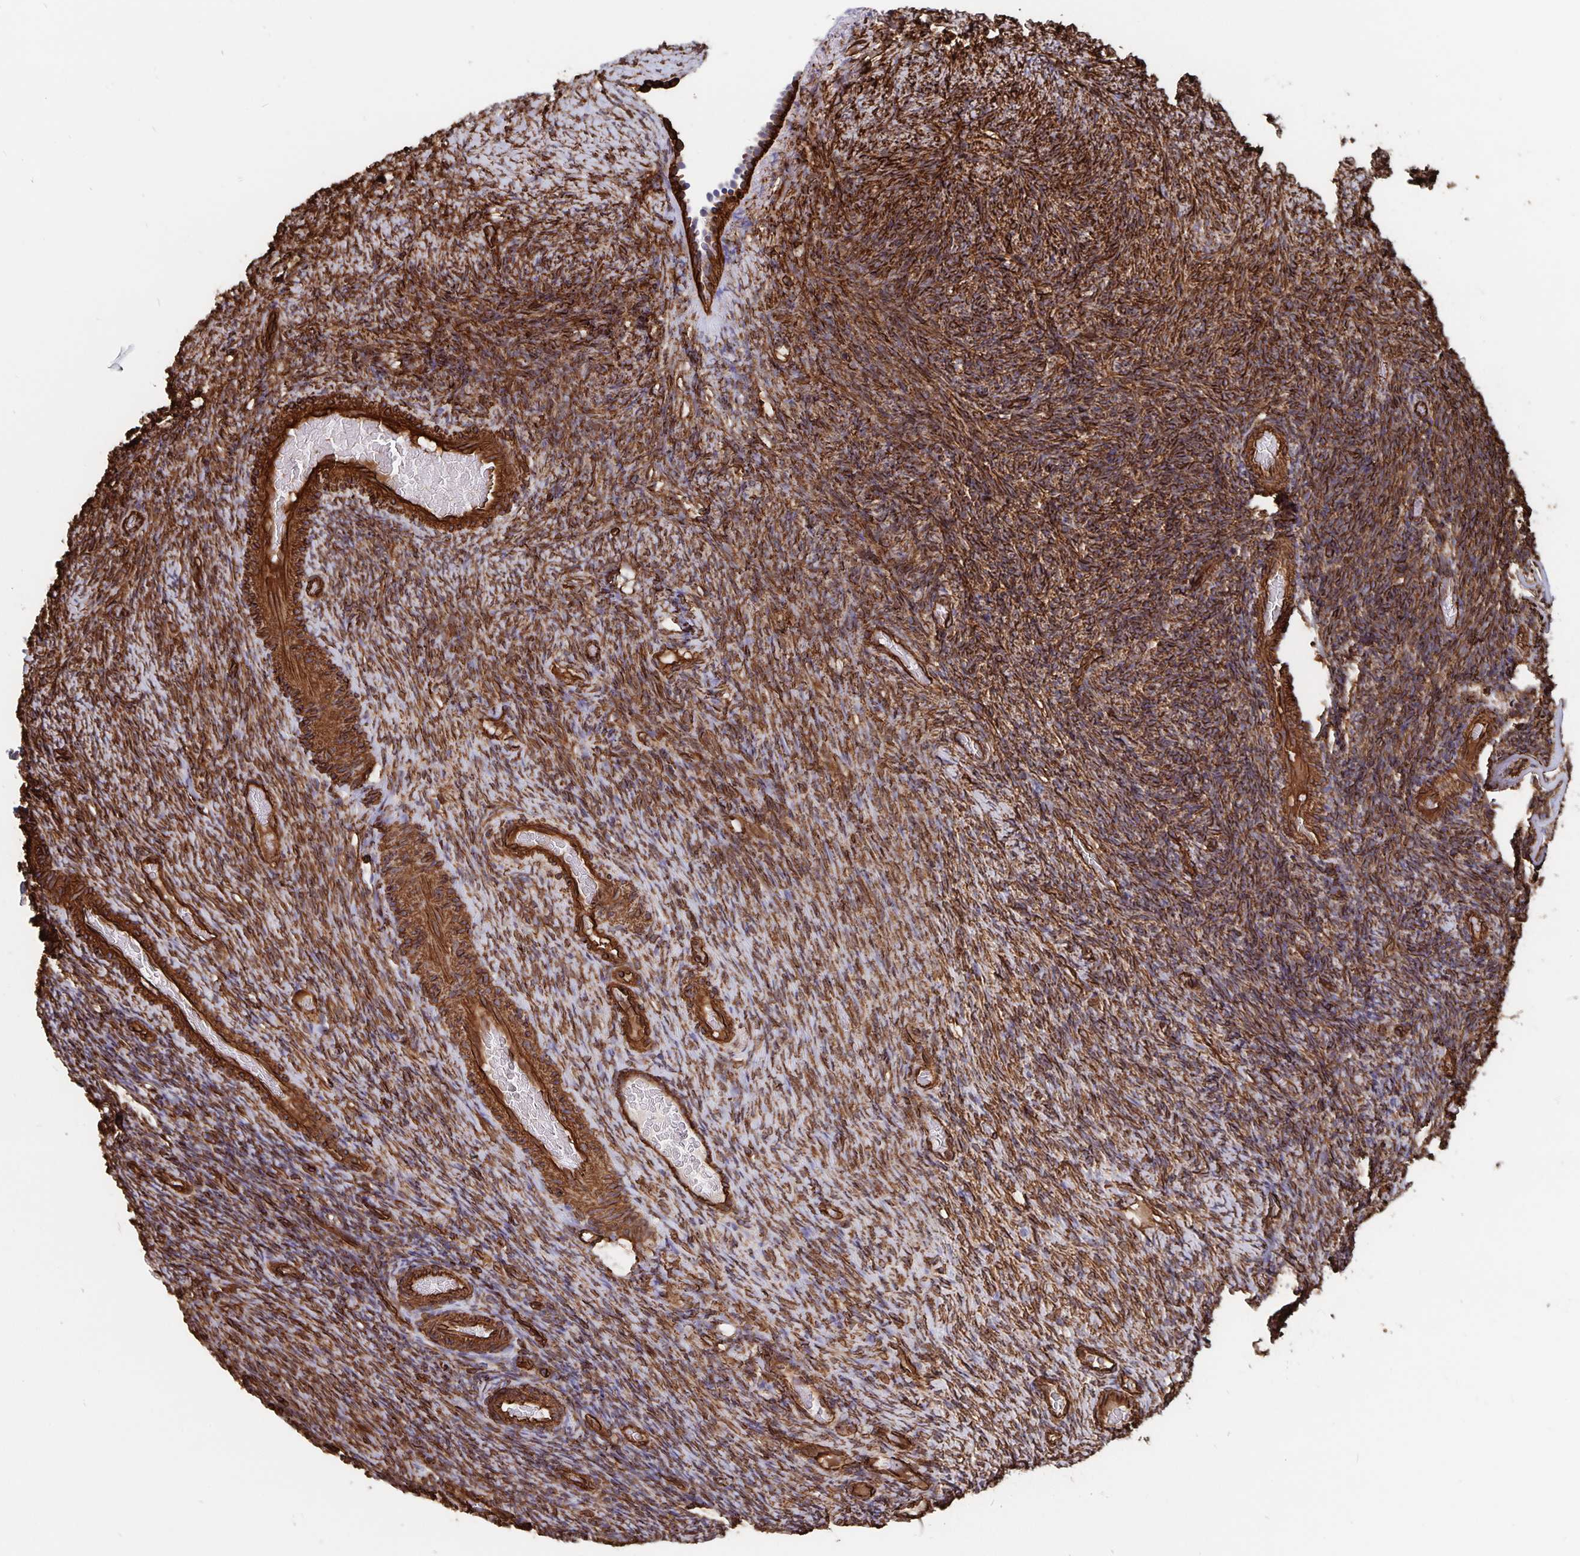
{"staining": {"intensity": "strong", "quantity": ">75%", "location": "cytoplasmic/membranous"}, "tissue": "ovary", "cell_type": "Ovarian stroma cells", "image_type": "normal", "snomed": [{"axis": "morphology", "description": "Normal tissue, NOS"}, {"axis": "topography", "description": "Ovary"}], "caption": "Strong cytoplasmic/membranous staining is seen in approximately >75% of ovarian stroma cells in normal ovary. The protein is stained brown, and the nuclei are stained in blue (DAB (3,3'-diaminobenzidine) IHC with brightfield microscopy, high magnification).", "gene": "DCHS2", "patient": {"sex": "female", "age": 34}}